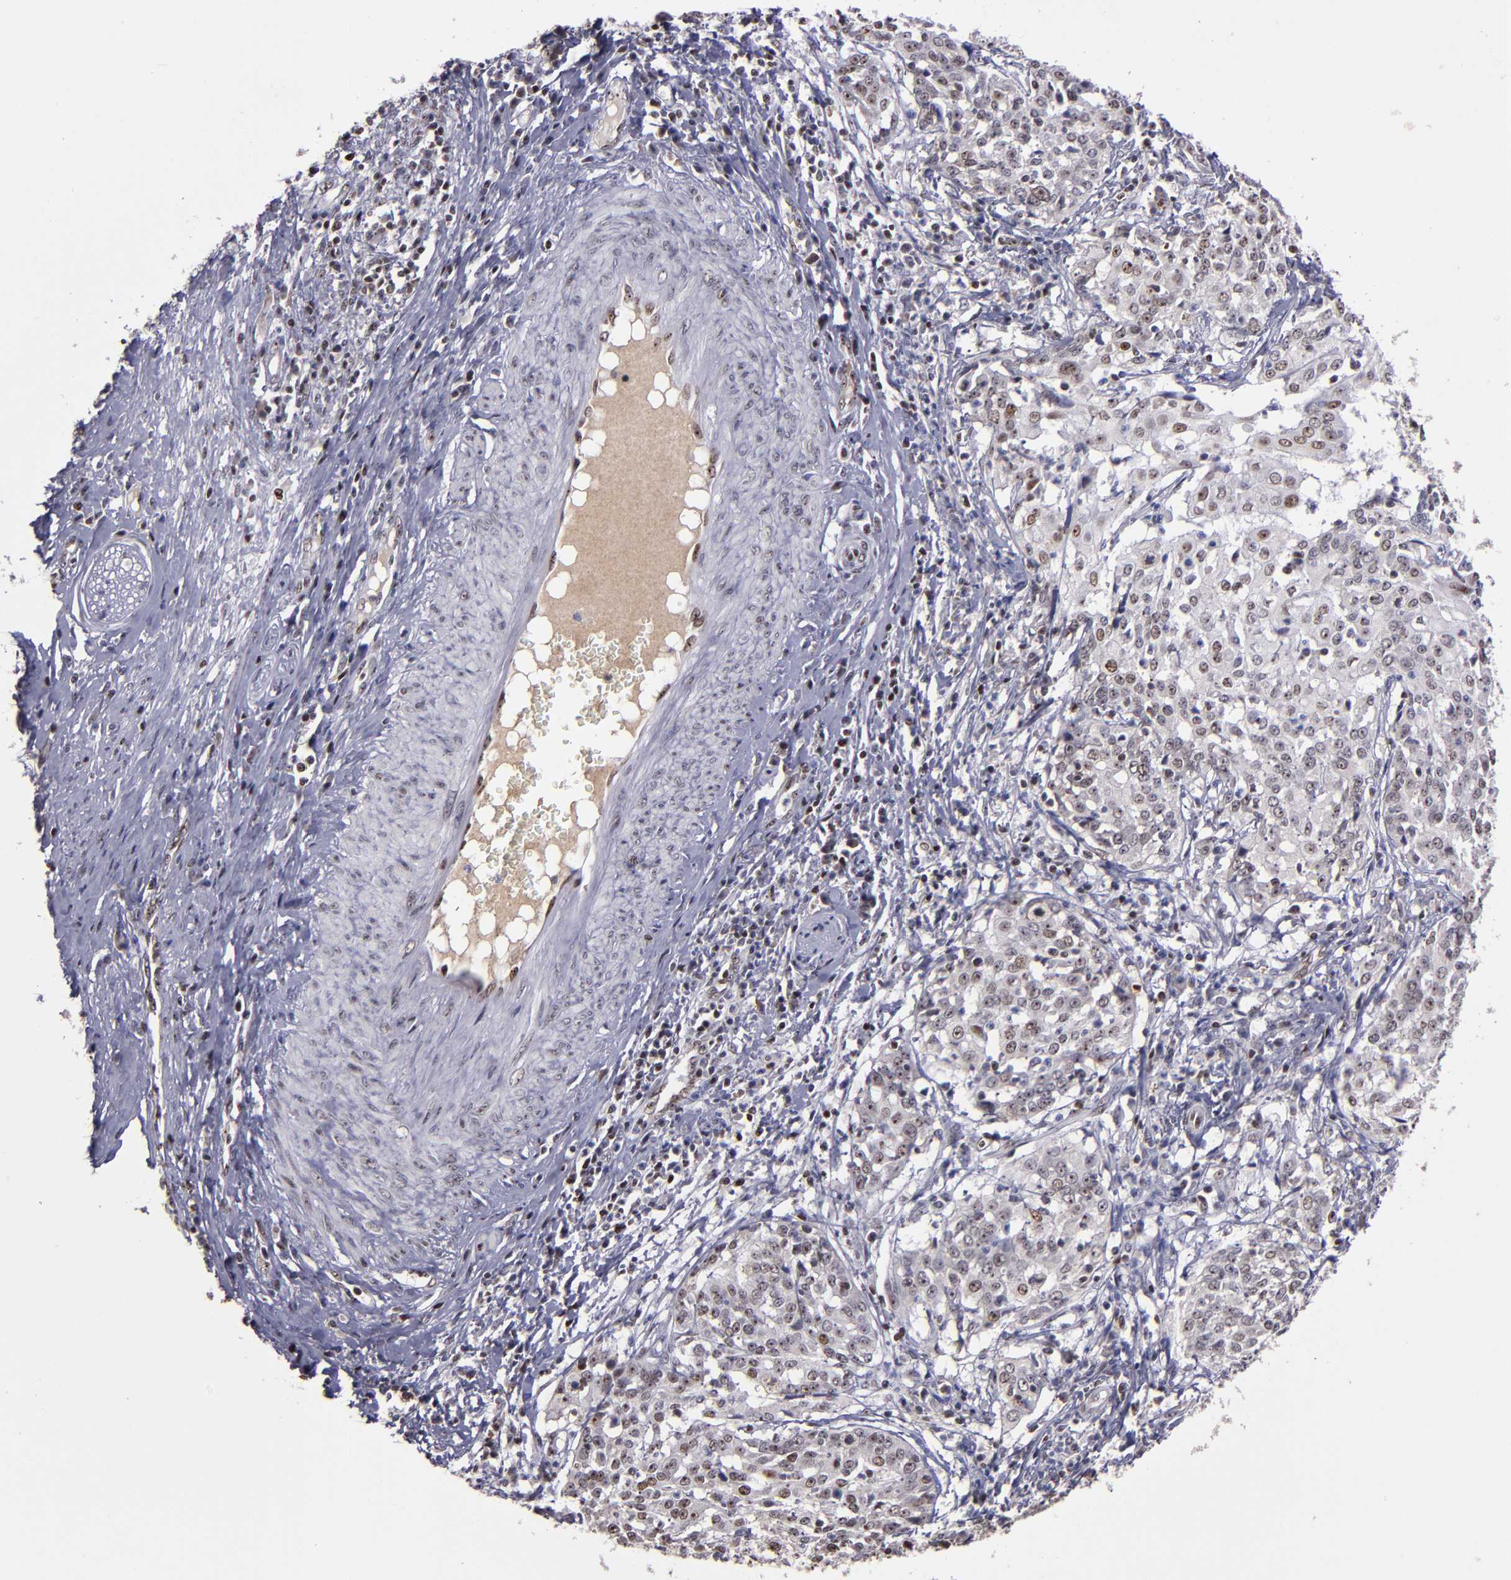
{"staining": {"intensity": "weak", "quantity": "<25%", "location": "nuclear"}, "tissue": "cervical cancer", "cell_type": "Tumor cells", "image_type": "cancer", "snomed": [{"axis": "morphology", "description": "Squamous cell carcinoma, NOS"}, {"axis": "topography", "description": "Cervix"}], "caption": "The IHC image has no significant staining in tumor cells of cervical squamous cell carcinoma tissue. (Immunohistochemistry, brightfield microscopy, high magnification).", "gene": "DDX24", "patient": {"sex": "female", "age": 39}}